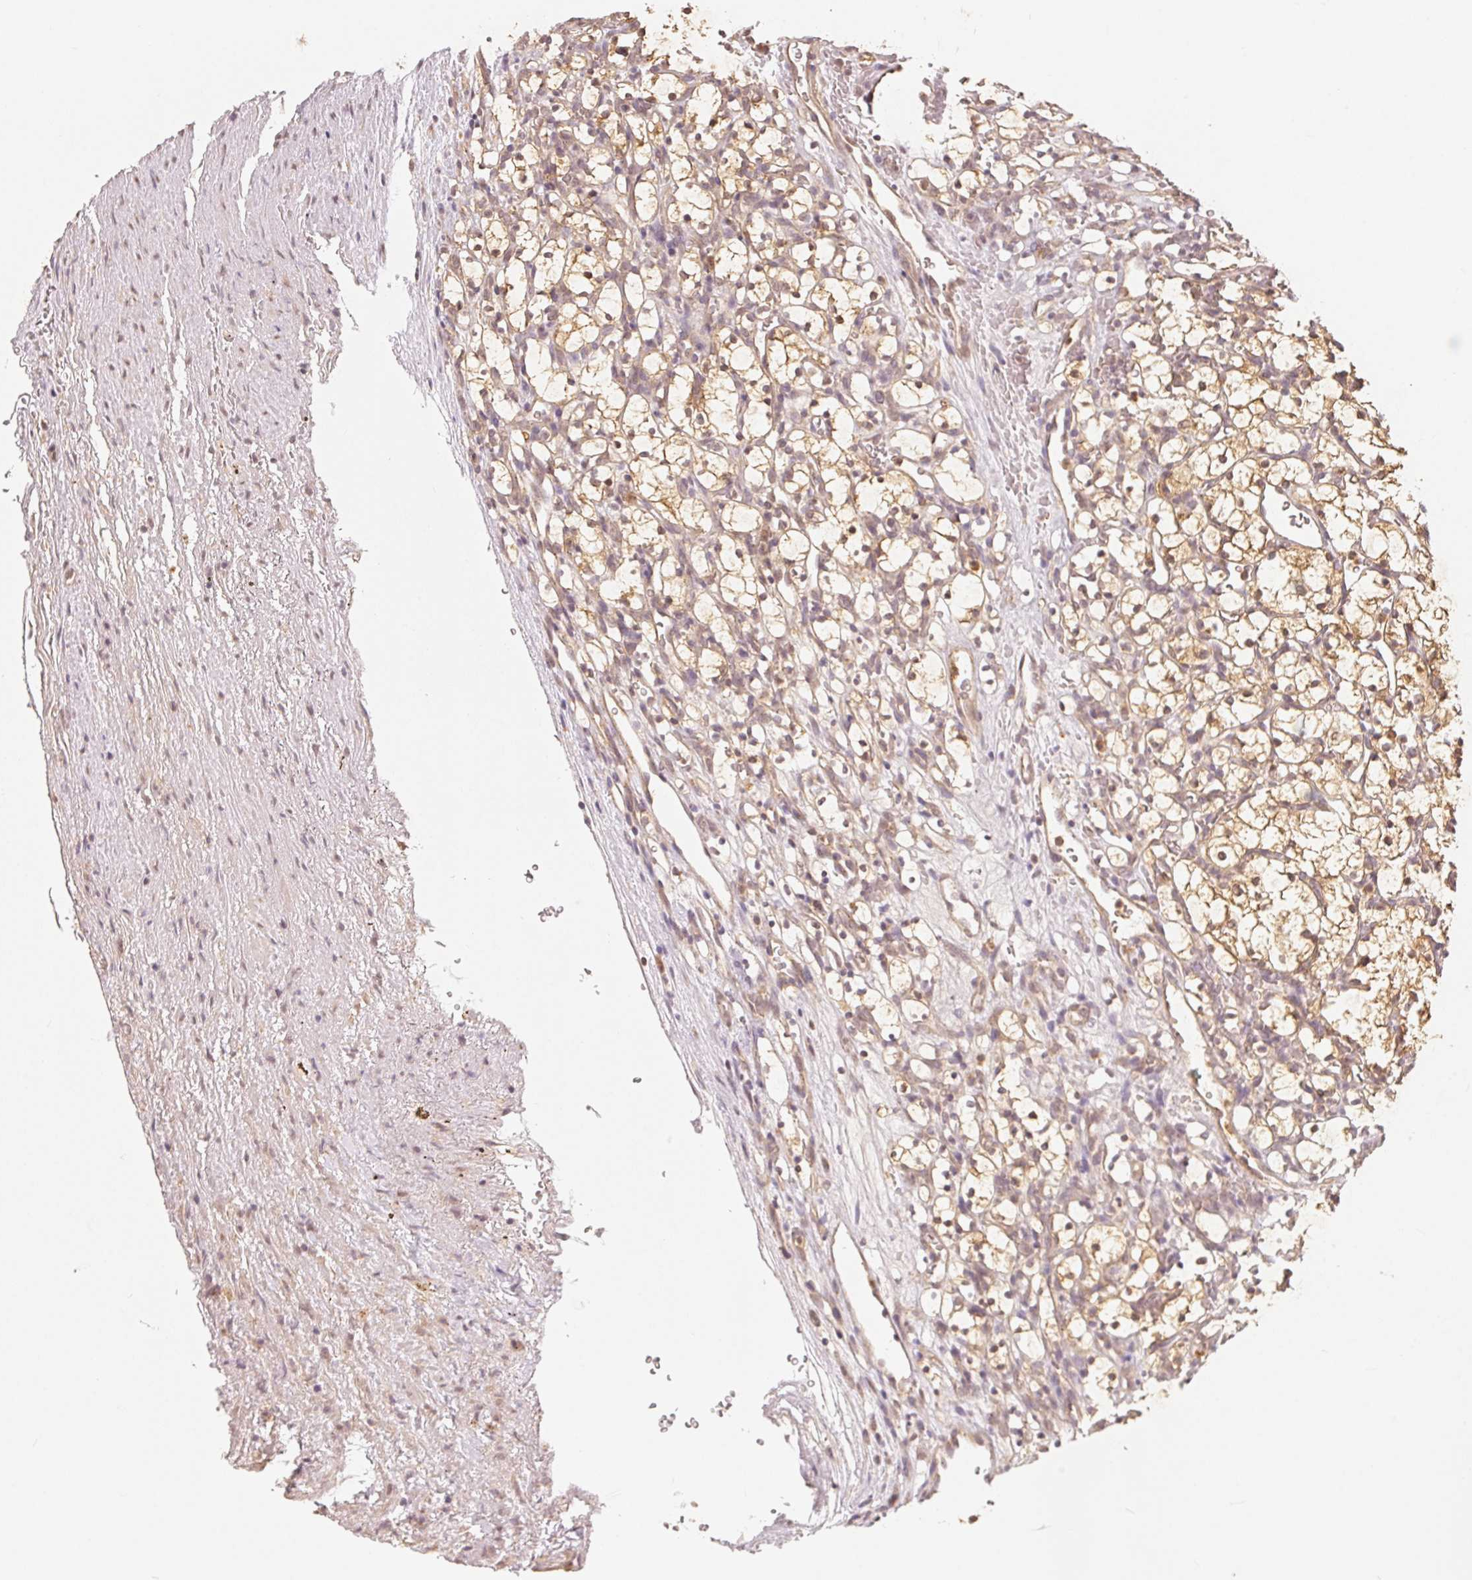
{"staining": {"intensity": "weak", "quantity": ">75%", "location": "cytoplasmic/membranous,nuclear"}, "tissue": "renal cancer", "cell_type": "Tumor cells", "image_type": "cancer", "snomed": [{"axis": "morphology", "description": "Adenocarcinoma, NOS"}, {"axis": "topography", "description": "Kidney"}], "caption": "Adenocarcinoma (renal) stained for a protein (brown) demonstrates weak cytoplasmic/membranous and nuclear positive positivity in approximately >75% of tumor cells.", "gene": "GUSB", "patient": {"sex": "female", "age": 69}}